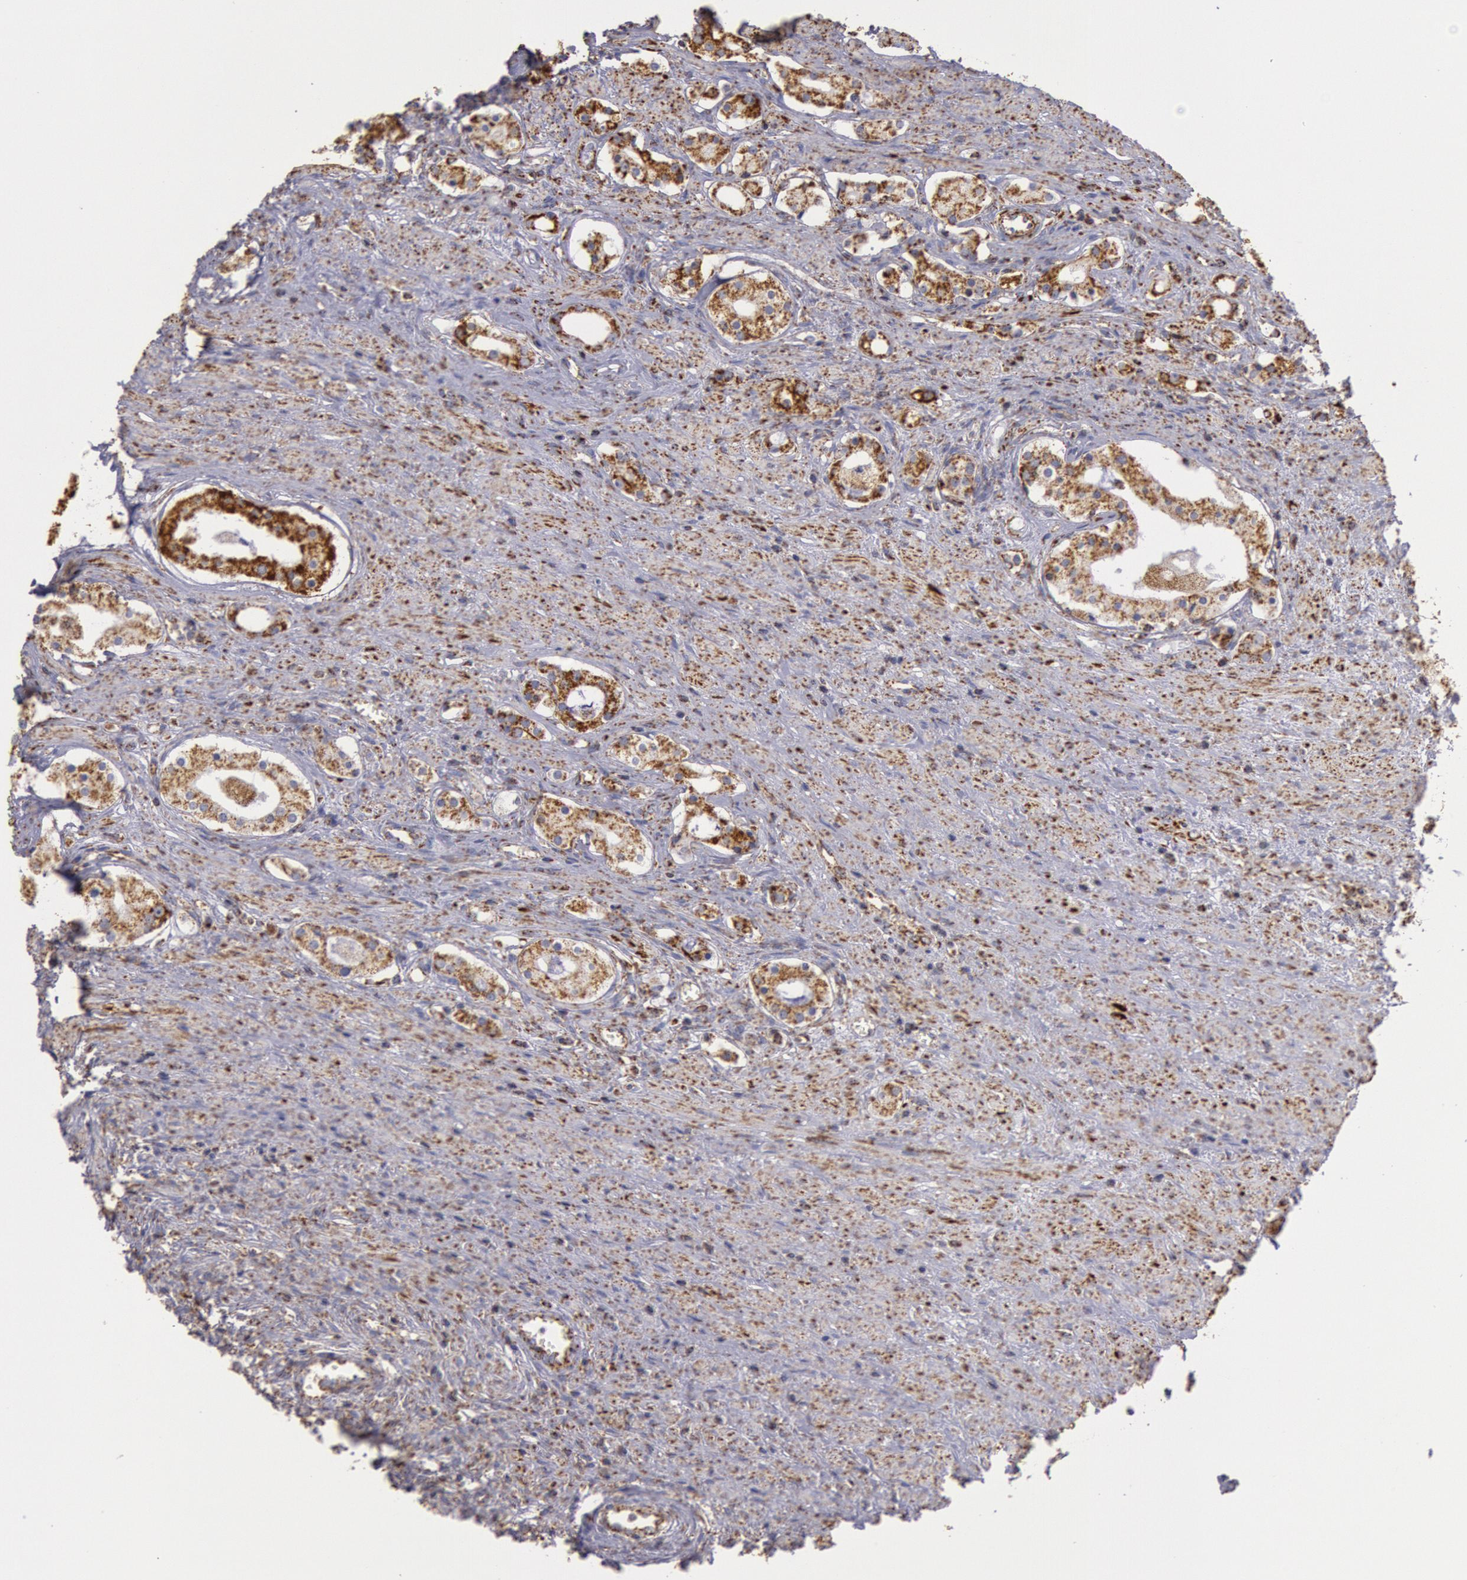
{"staining": {"intensity": "strong", "quantity": ">75%", "location": "cytoplasmic/membranous"}, "tissue": "prostate cancer", "cell_type": "Tumor cells", "image_type": "cancer", "snomed": [{"axis": "morphology", "description": "Adenocarcinoma, Medium grade"}, {"axis": "topography", "description": "Prostate"}], "caption": "Immunohistochemical staining of human adenocarcinoma (medium-grade) (prostate) demonstrates high levels of strong cytoplasmic/membranous protein staining in about >75% of tumor cells.", "gene": "CYC1", "patient": {"sex": "male", "age": 73}}